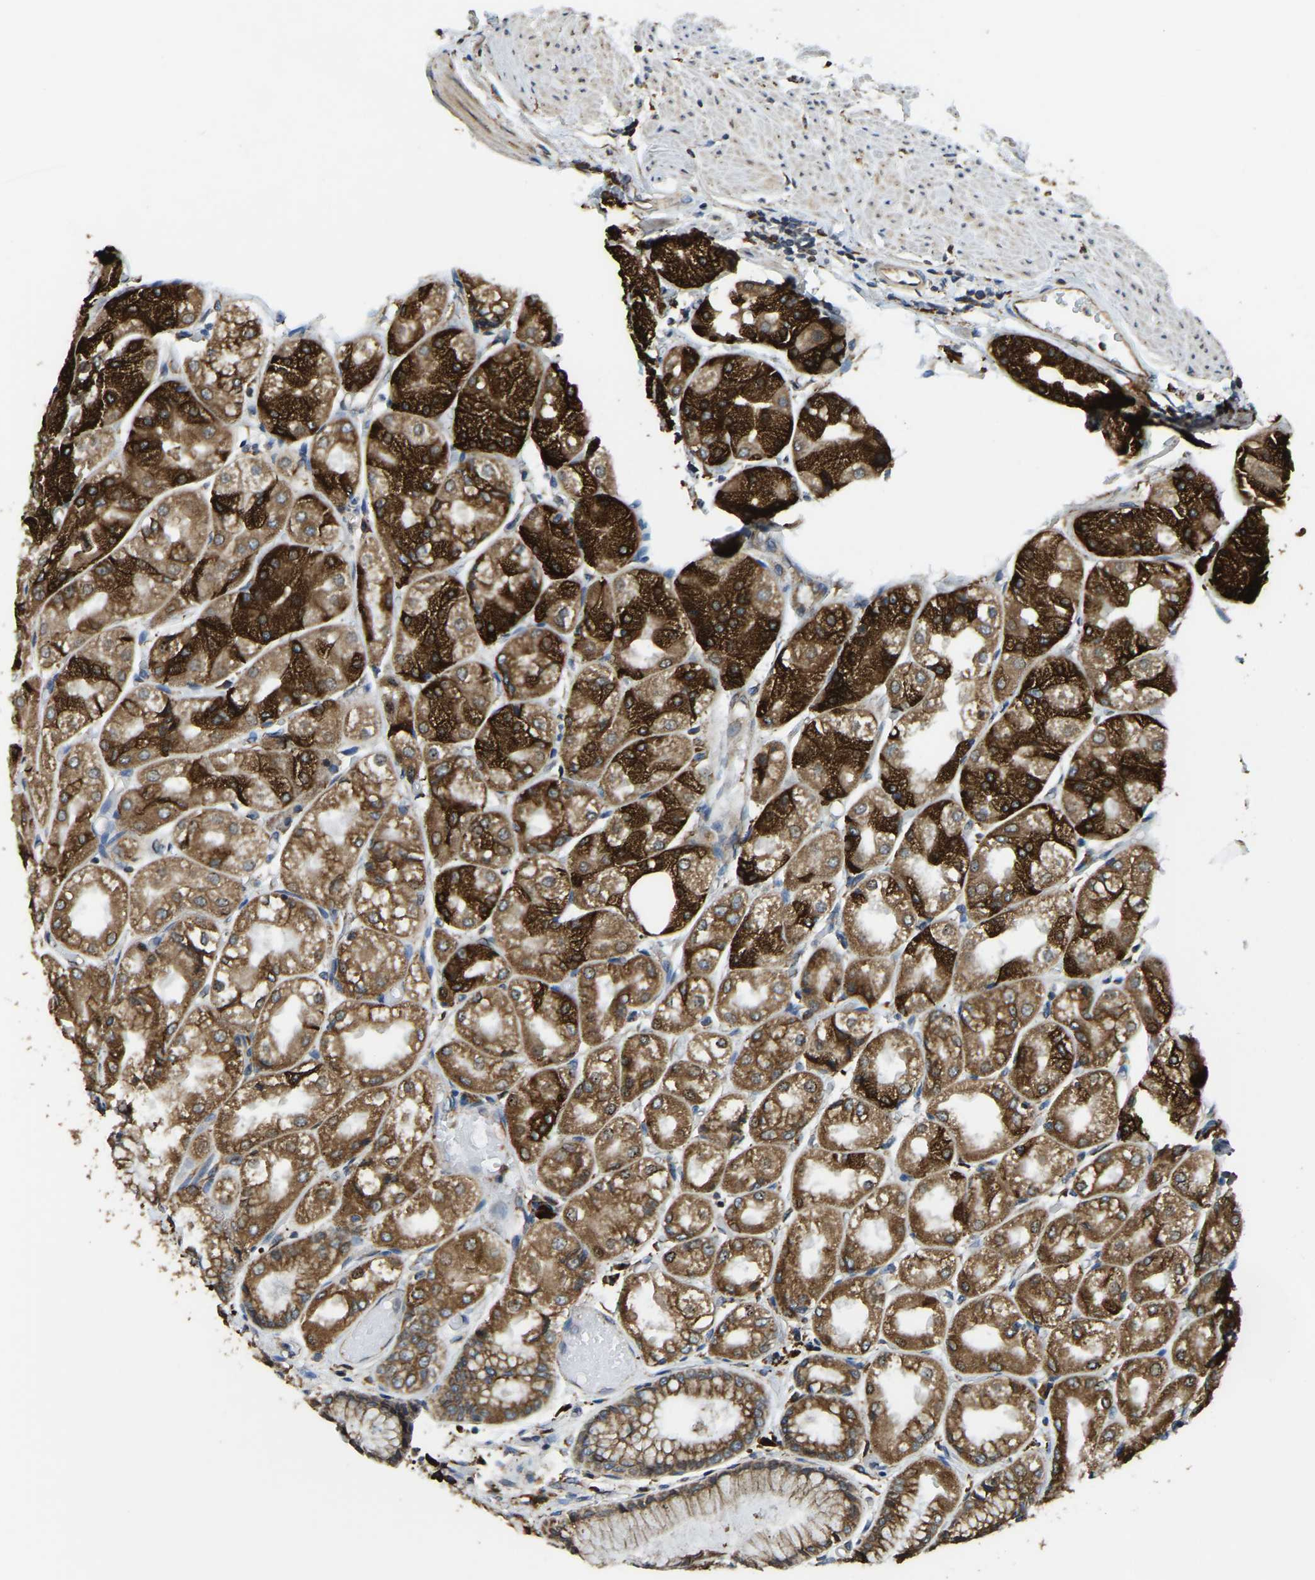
{"staining": {"intensity": "strong", "quantity": ">75%", "location": "cytoplasmic/membranous"}, "tissue": "stomach", "cell_type": "Glandular cells", "image_type": "normal", "snomed": [{"axis": "morphology", "description": "Normal tissue, NOS"}, {"axis": "topography", "description": "Stomach, upper"}], "caption": "Glandular cells show high levels of strong cytoplasmic/membranous positivity in about >75% of cells in benign human stomach.", "gene": "RNF115", "patient": {"sex": "male", "age": 72}}